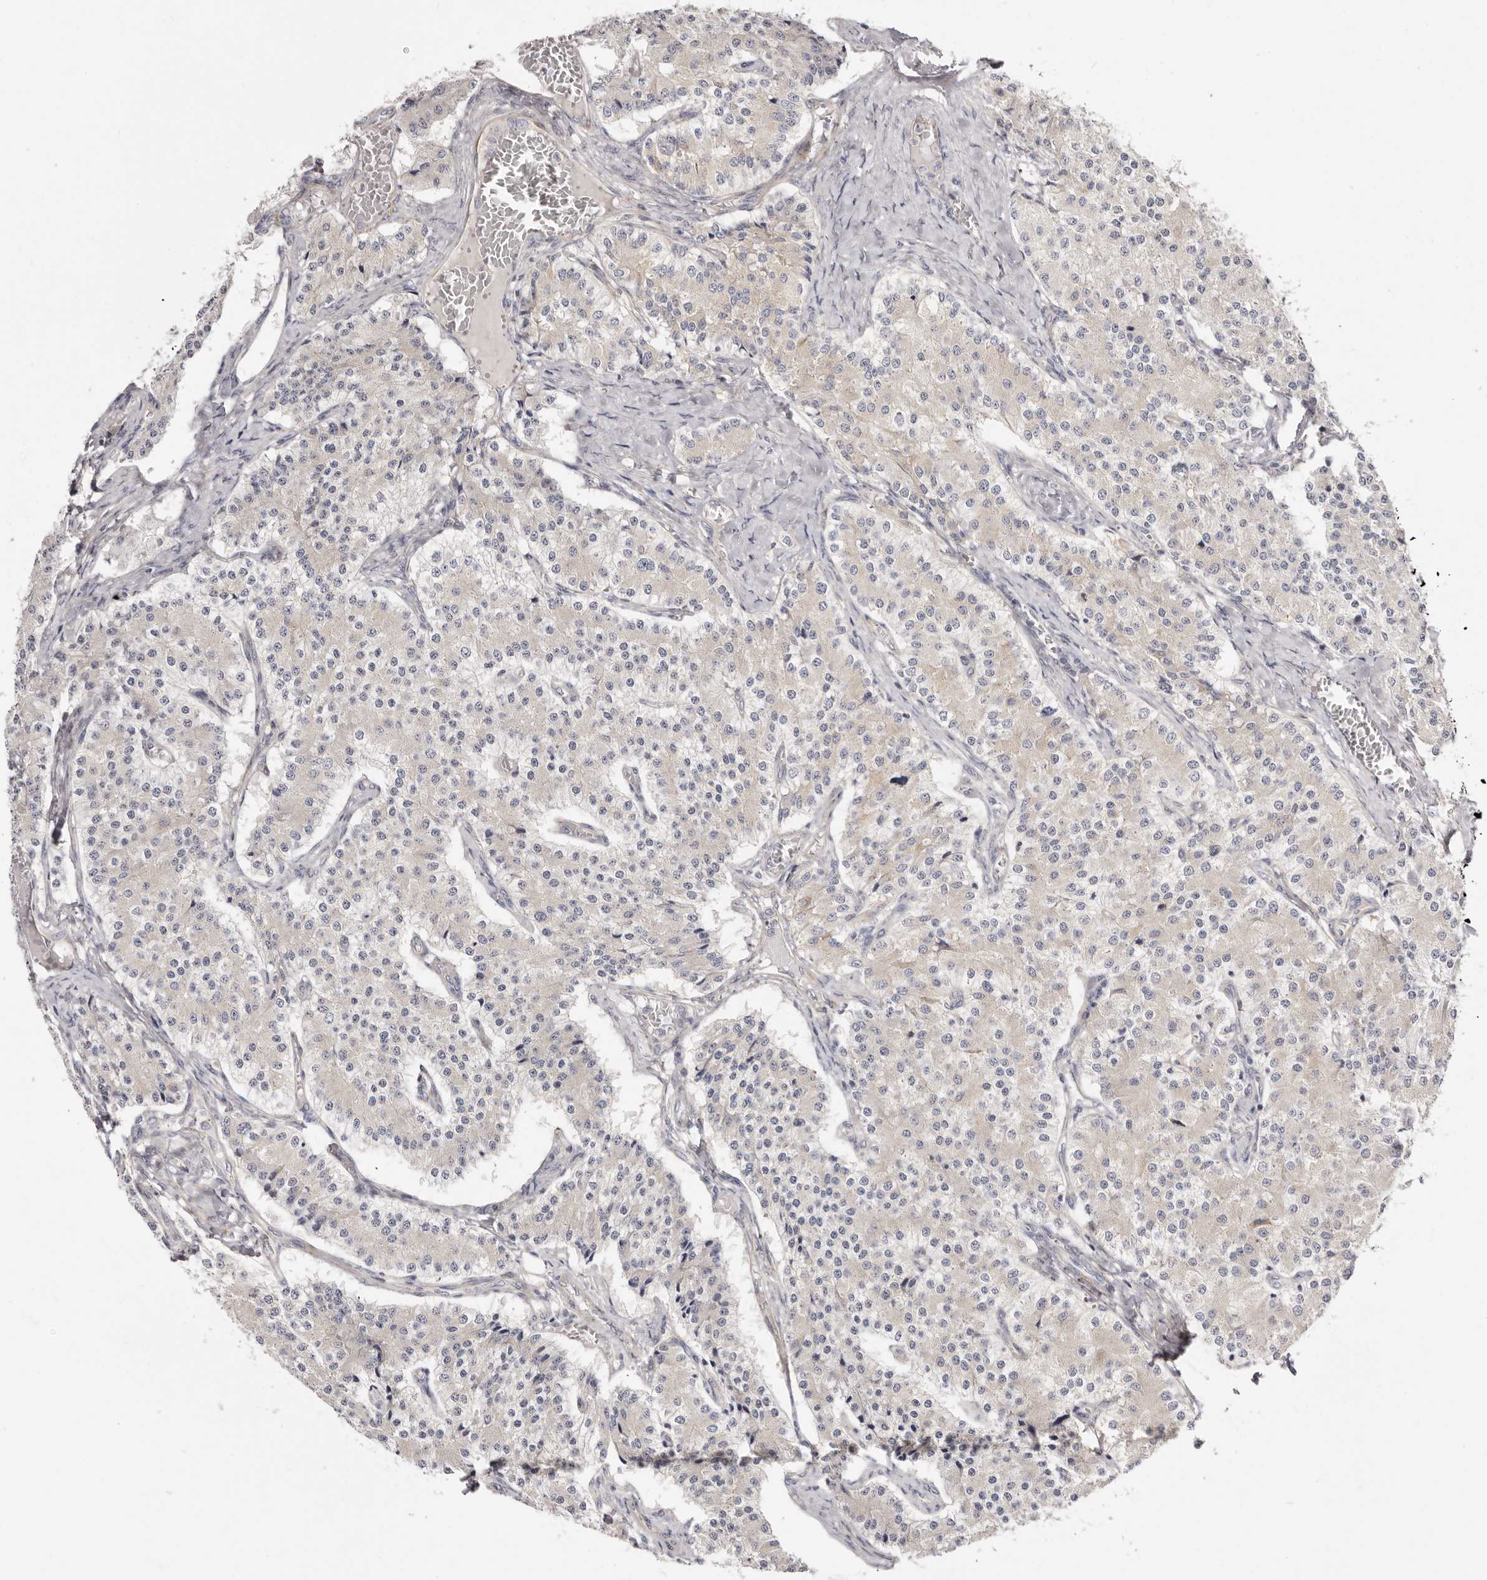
{"staining": {"intensity": "negative", "quantity": "none", "location": "none"}, "tissue": "carcinoid", "cell_type": "Tumor cells", "image_type": "cancer", "snomed": [{"axis": "morphology", "description": "Carcinoid, malignant, NOS"}, {"axis": "topography", "description": "Colon"}], "caption": "Malignant carcinoid was stained to show a protein in brown. There is no significant positivity in tumor cells.", "gene": "ADAMTS9", "patient": {"sex": "female", "age": 52}}